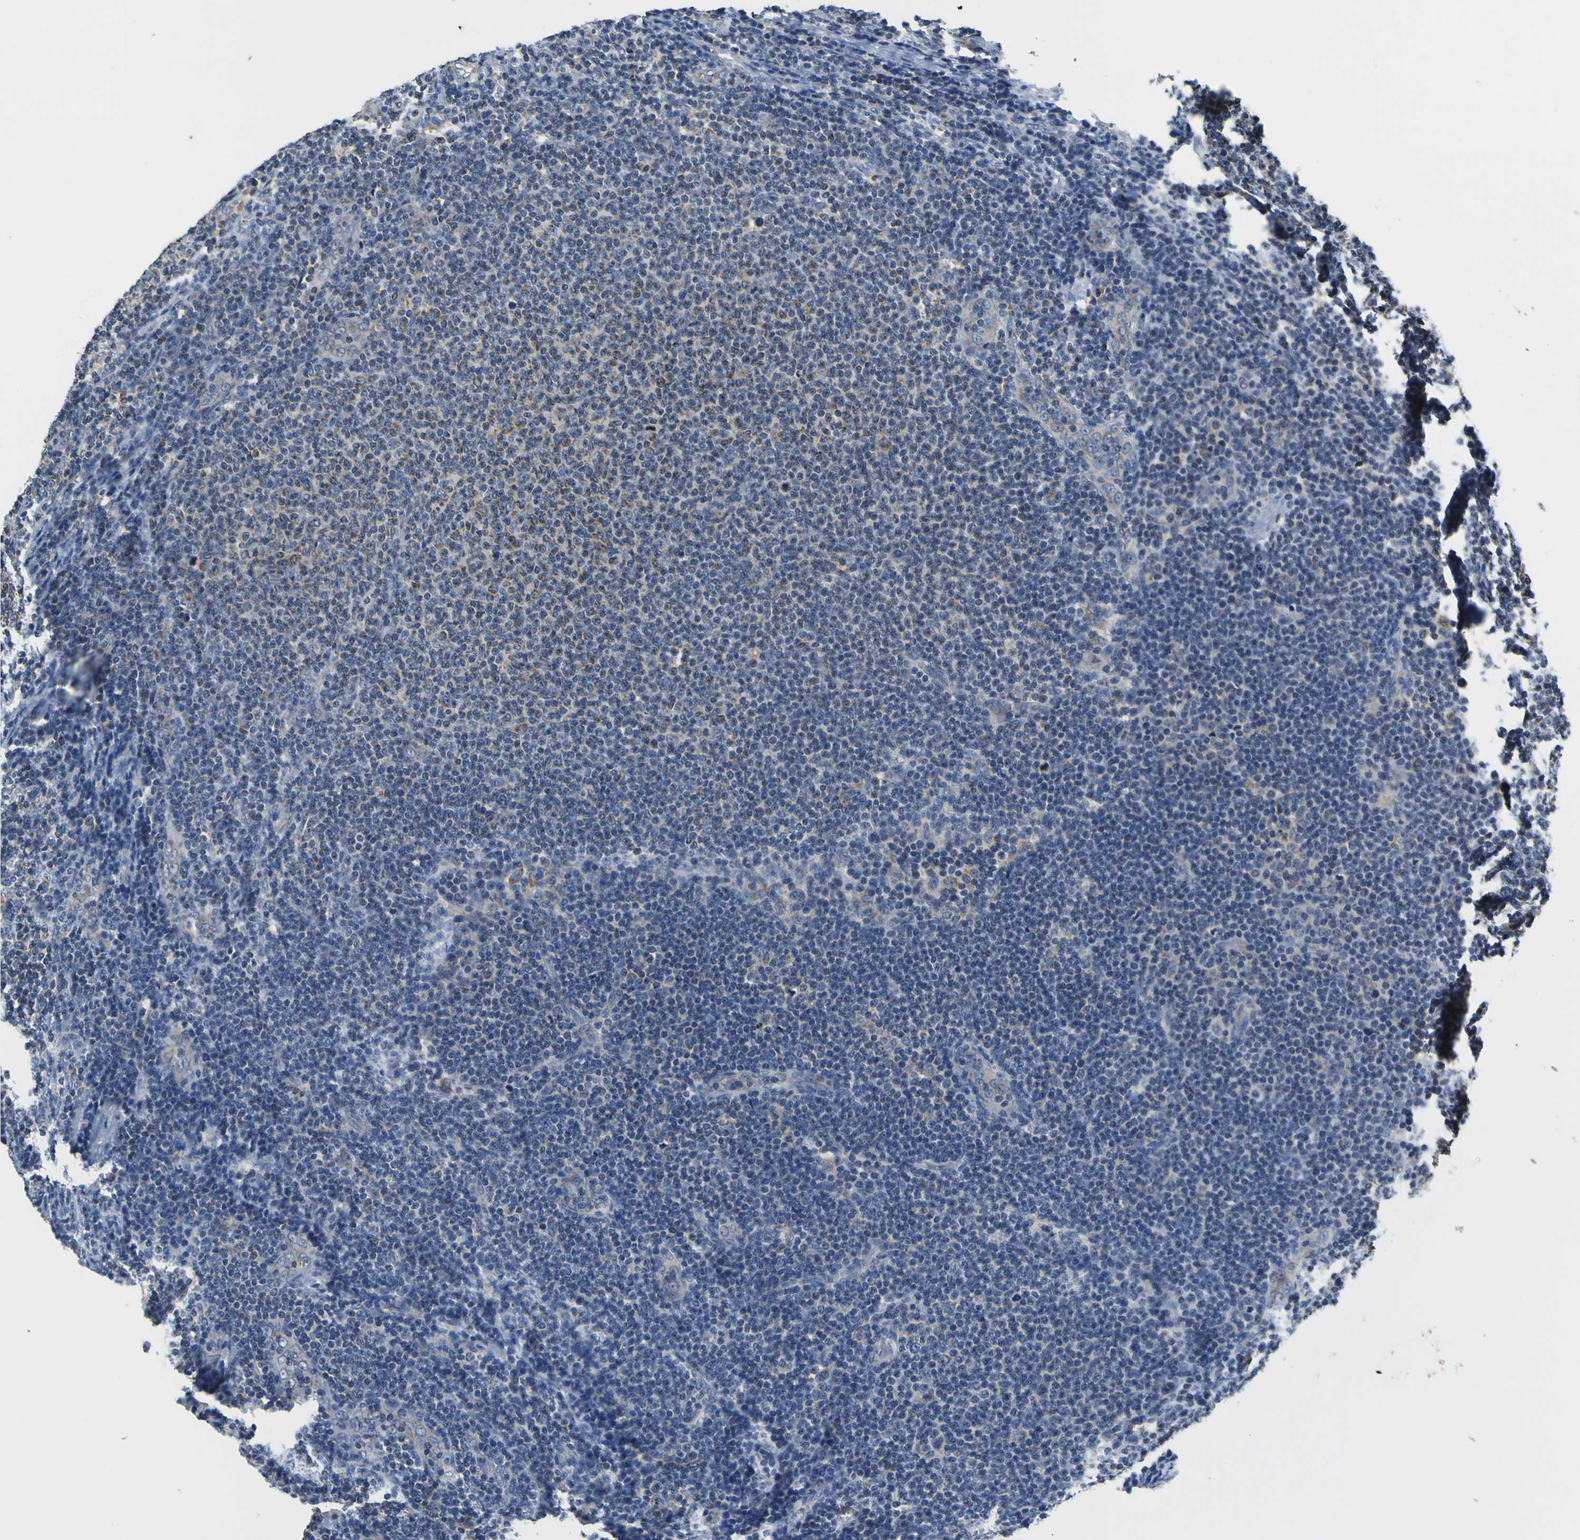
{"staining": {"intensity": "negative", "quantity": "none", "location": "none"}, "tissue": "lymphoma", "cell_type": "Tumor cells", "image_type": "cancer", "snomed": [{"axis": "morphology", "description": "Malignant lymphoma, non-Hodgkin's type, Low grade"}, {"axis": "topography", "description": "Lymph node"}], "caption": "The micrograph reveals no staining of tumor cells in lymphoma.", "gene": "LRP4", "patient": {"sex": "male", "age": 66}}